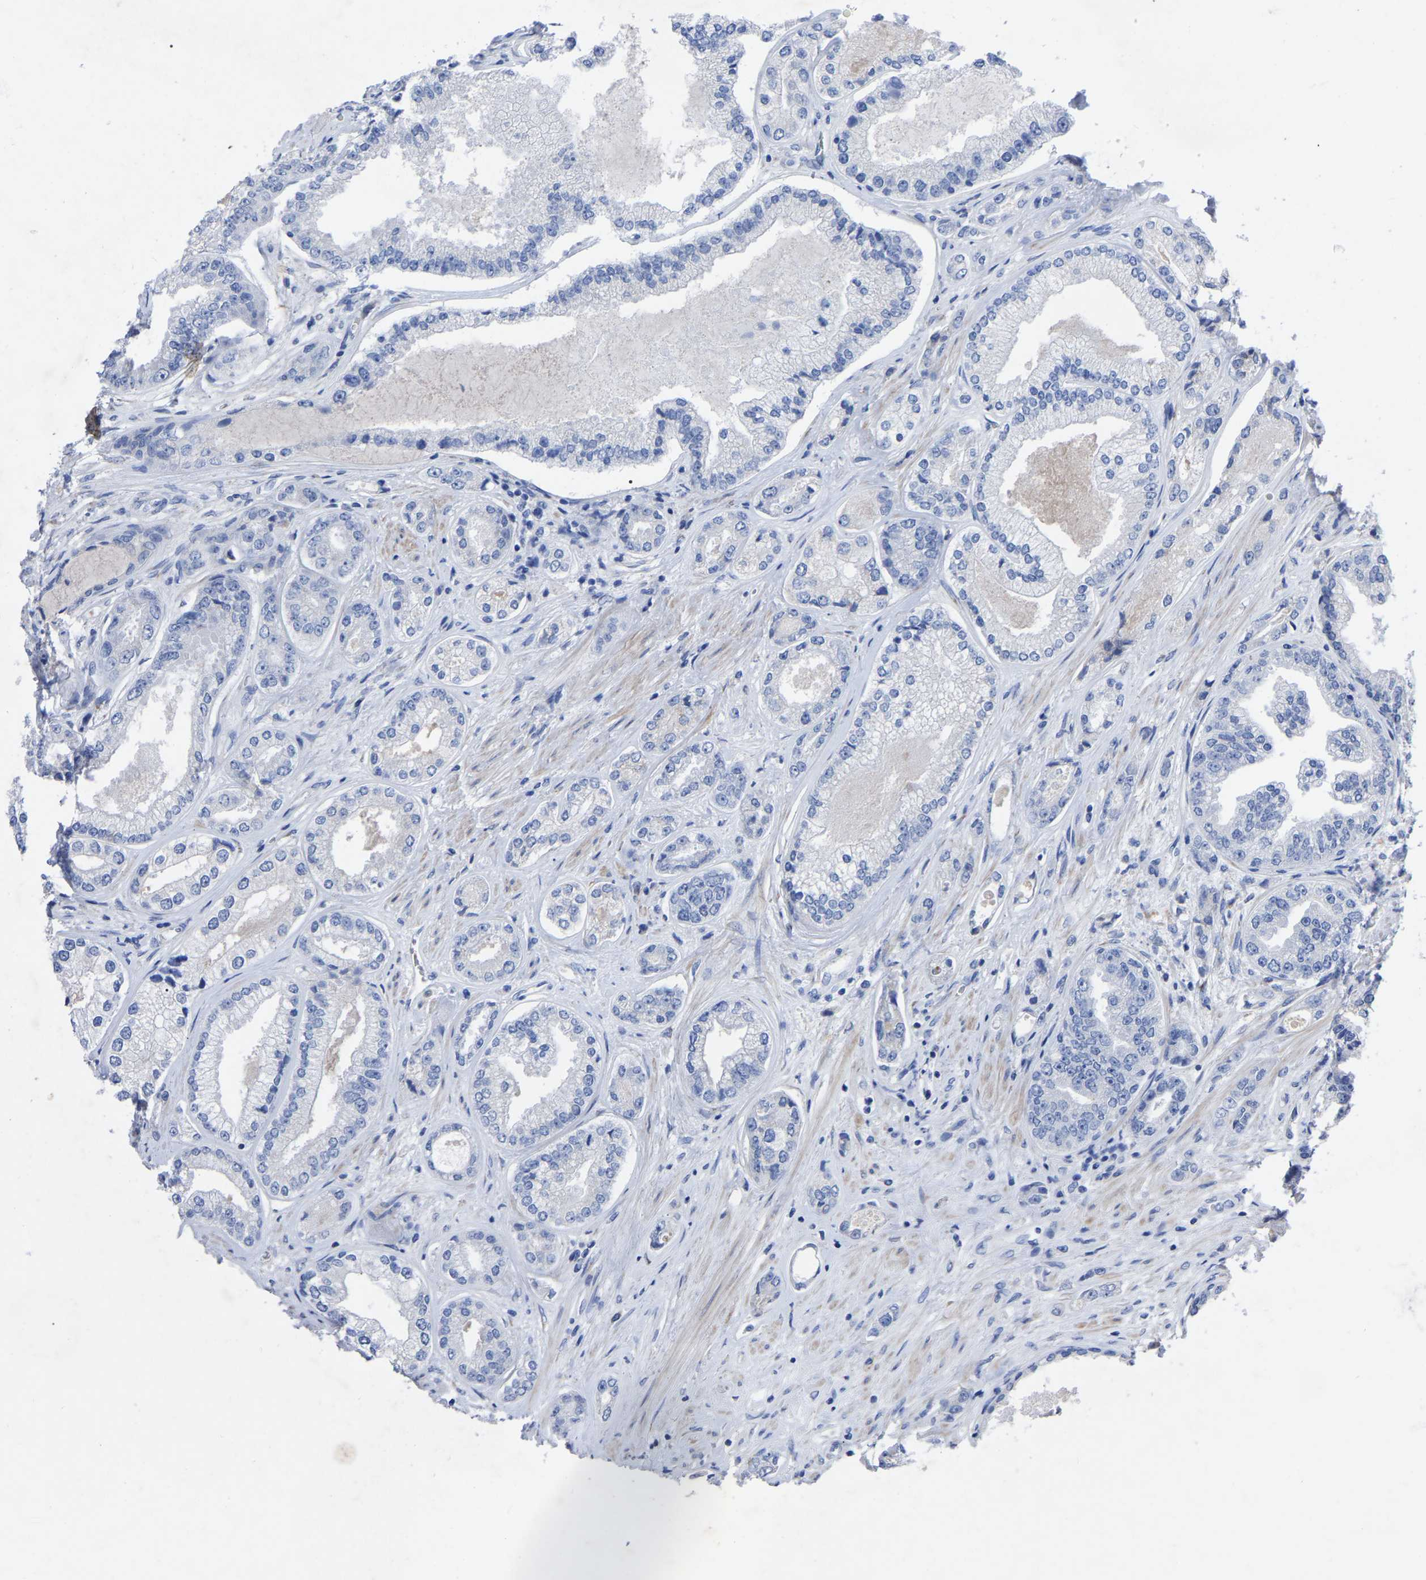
{"staining": {"intensity": "negative", "quantity": "none", "location": "none"}, "tissue": "prostate cancer", "cell_type": "Tumor cells", "image_type": "cancer", "snomed": [{"axis": "morphology", "description": "Adenocarcinoma, High grade"}, {"axis": "topography", "description": "Prostate"}], "caption": "This is an immunohistochemistry (IHC) micrograph of prostate cancer. There is no positivity in tumor cells.", "gene": "GDF3", "patient": {"sex": "male", "age": 61}}